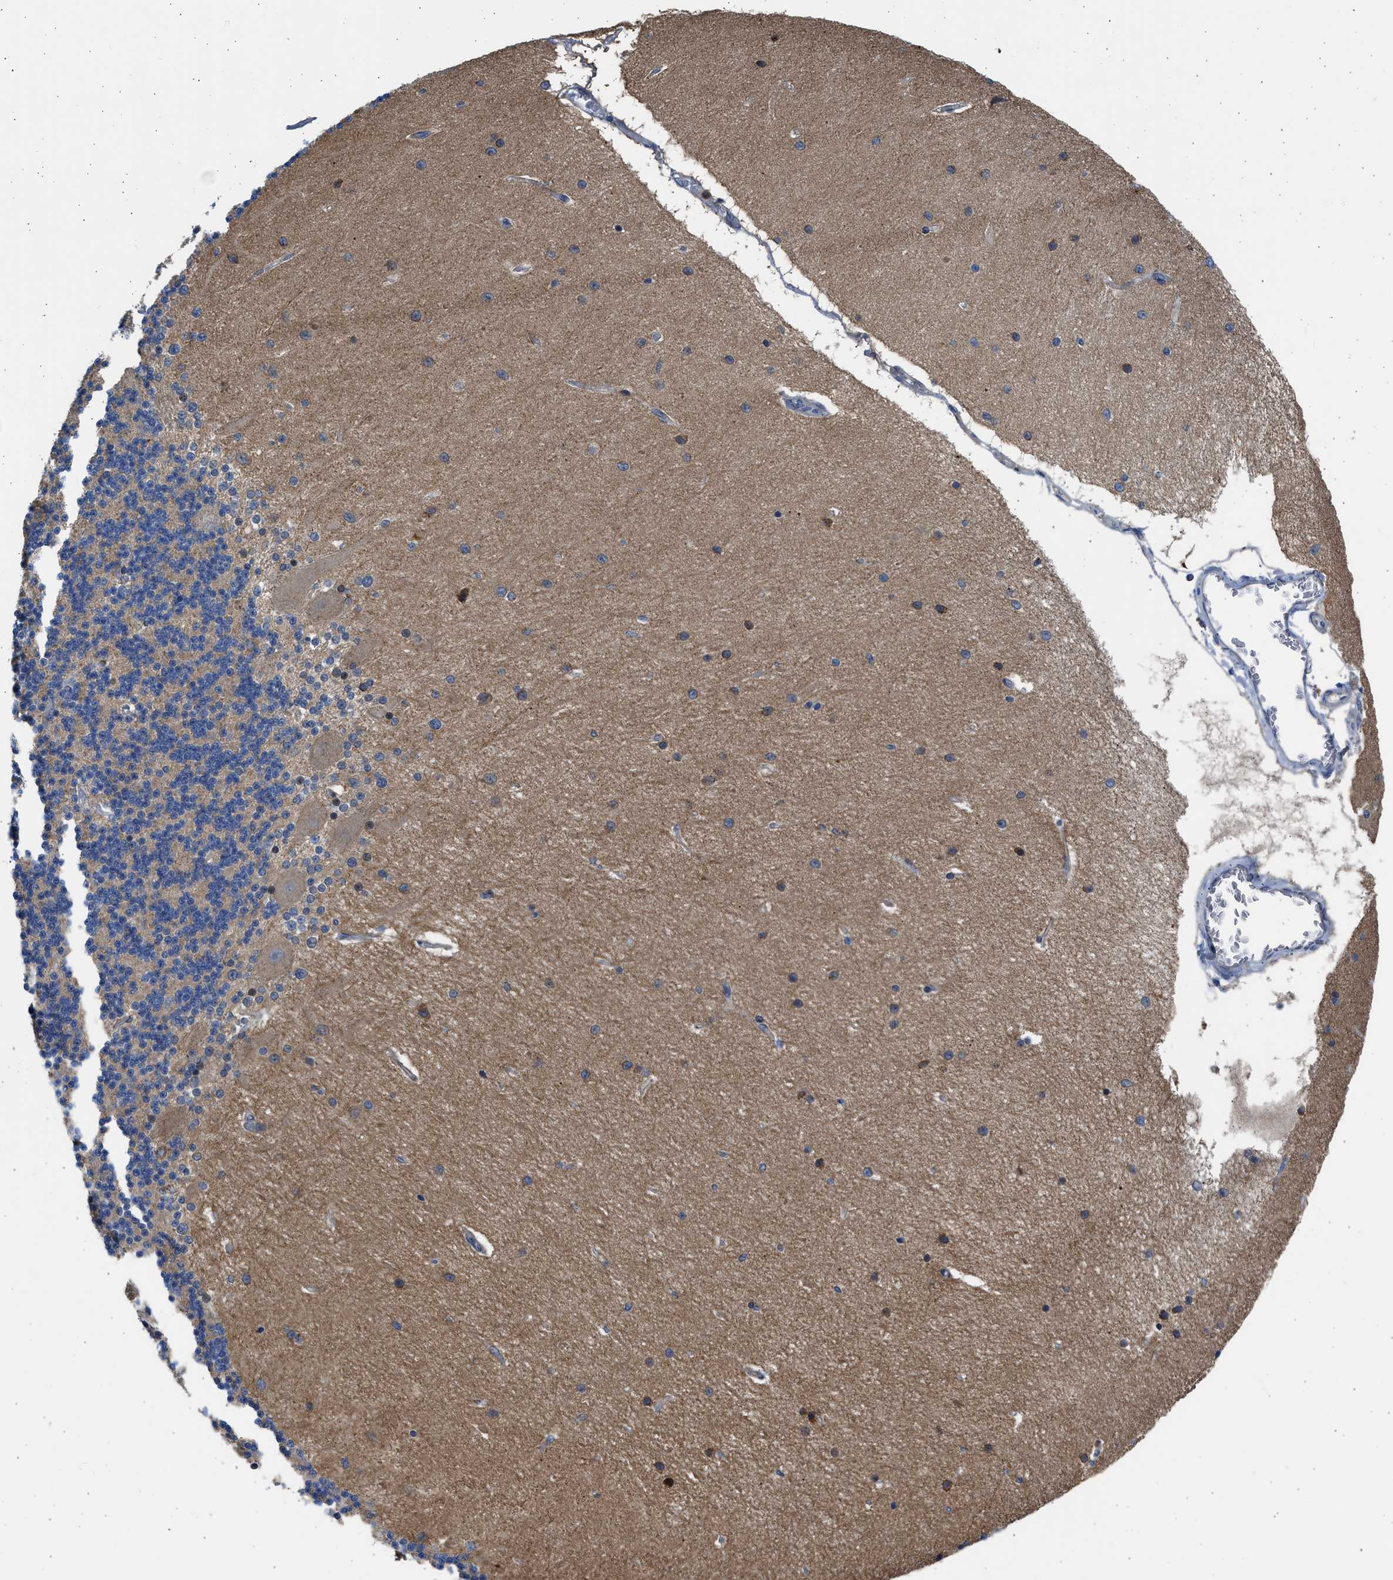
{"staining": {"intensity": "weak", "quantity": "25%-75%", "location": "cytoplasmic/membranous"}, "tissue": "cerebellum", "cell_type": "Cells in granular layer", "image_type": "normal", "snomed": [{"axis": "morphology", "description": "Normal tissue, NOS"}, {"axis": "topography", "description": "Cerebellum"}], "caption": "Immunohistochemistry photomicrograph of normal cerebellum: cerebellum stained using immunohistochemistry demonstrates low levels of weak protein expression localized specifically in the cytoplasmic/membranous of cells in granular layer, appearing as a cytoplasmic/membranous brown color.", "gene": "PLD2", "patient": {"sex": "female", "age": 54}}